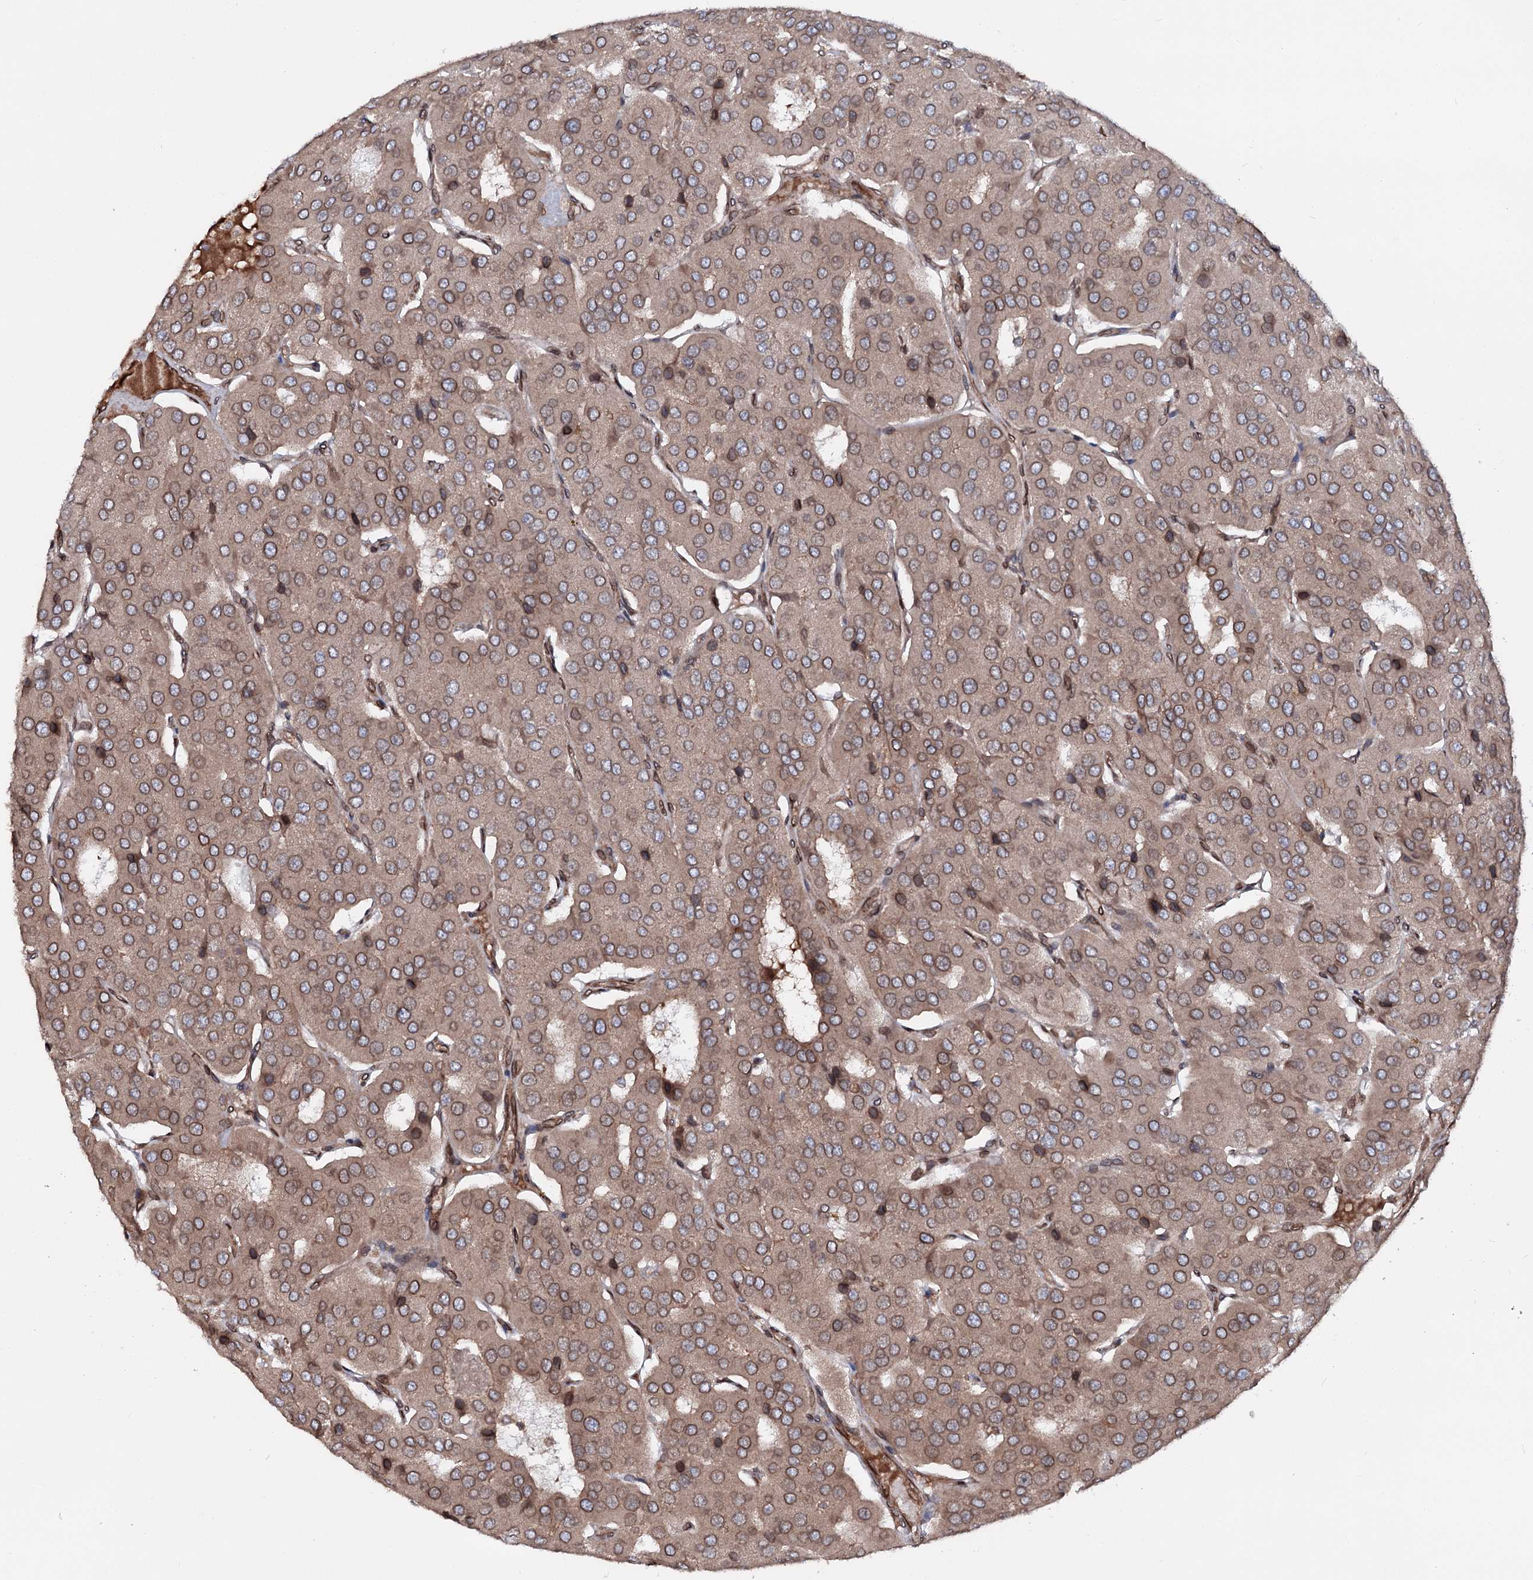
{"staining": {"intensity": "weak", "quantity": ">75%", "location": "cytoplasmic/membranous"}, "tissue": "parathyroid gland", "cell_type": "Glandular cells", "image_type": "normal", "snomed": [{"axis": "morphology", "description": "Normal tissue, NOS"}, {"axis": "morphology", "description": "Adenoma, NOS"}, {"axis": "topography", "description": "Parathyroid gland"}], "caption": "This is an image of IHC staining of normal parathyroid gland, which shows weak staining in the cytoplasmic/membranous of glandular cells.", "gene": "FGFR1OP2", "patient": {"sex": "female", "age": 86}}